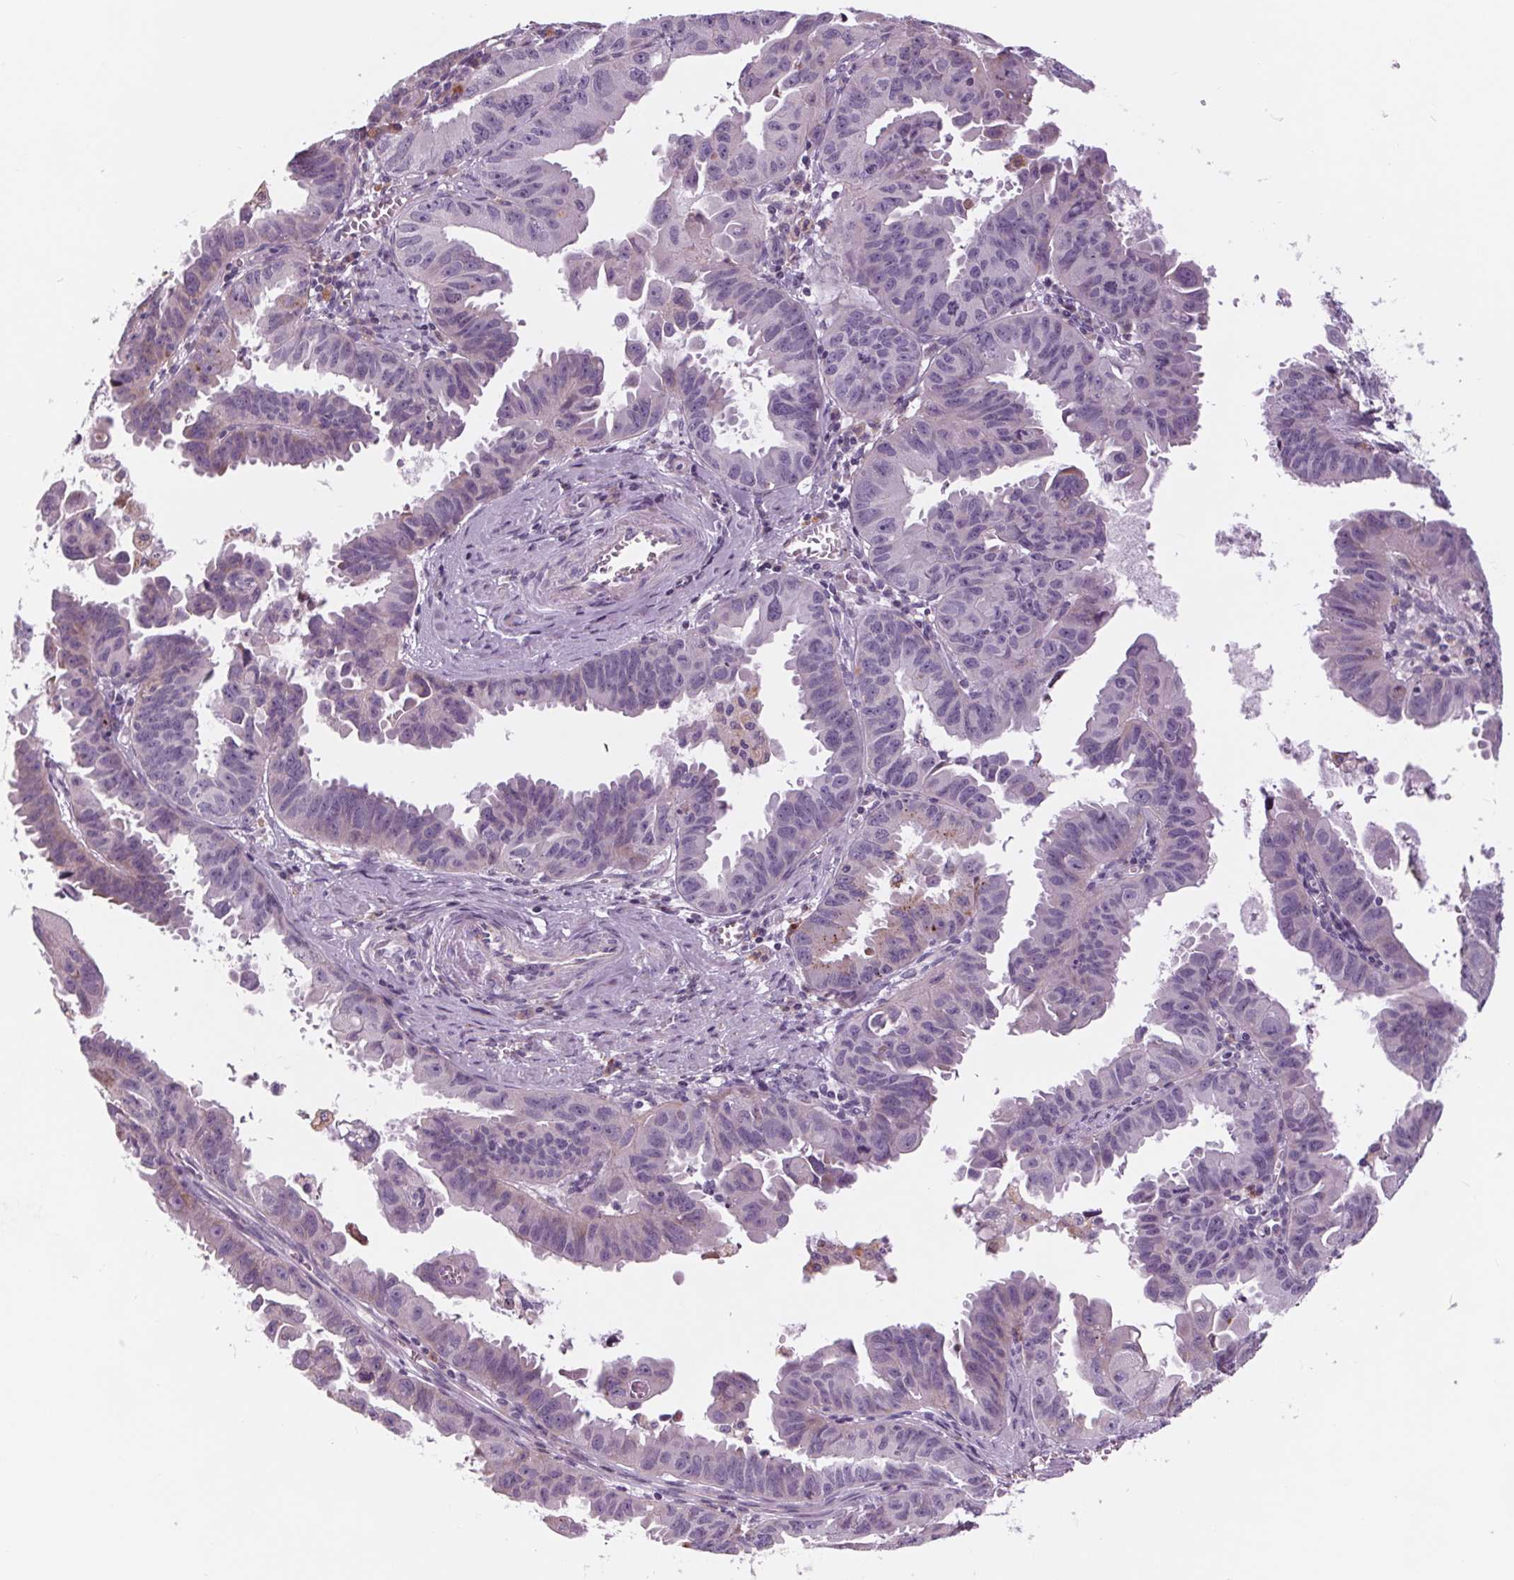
{"staining": {"intensity": "weak", "quantity": "<25%", "location": "cytoplasmic/membranous"}, "tissue": "ovarian cancer", "cell_type": "Tumor cells", "image_type": "cancer", "snomed": [{"axis": "morphology", "description": "Carcinoma, endometroid"}, {"axis": "topography", "description": "Ovary"}], "caption": "This is a photomicrograph of immunohistochemistry (IHC) staining of ovarian endometroid carcinoma, which shows no expression in tumor cells. The staining was performed using DAB (3,3'-diaminobenzidine) to visualize the protein expression in brown, while the nuclei were stained in blue with hematoxylin (Magnification: 20x).", "gene": "SAMD5", "patient": {"sex": "female", "age": 85}}